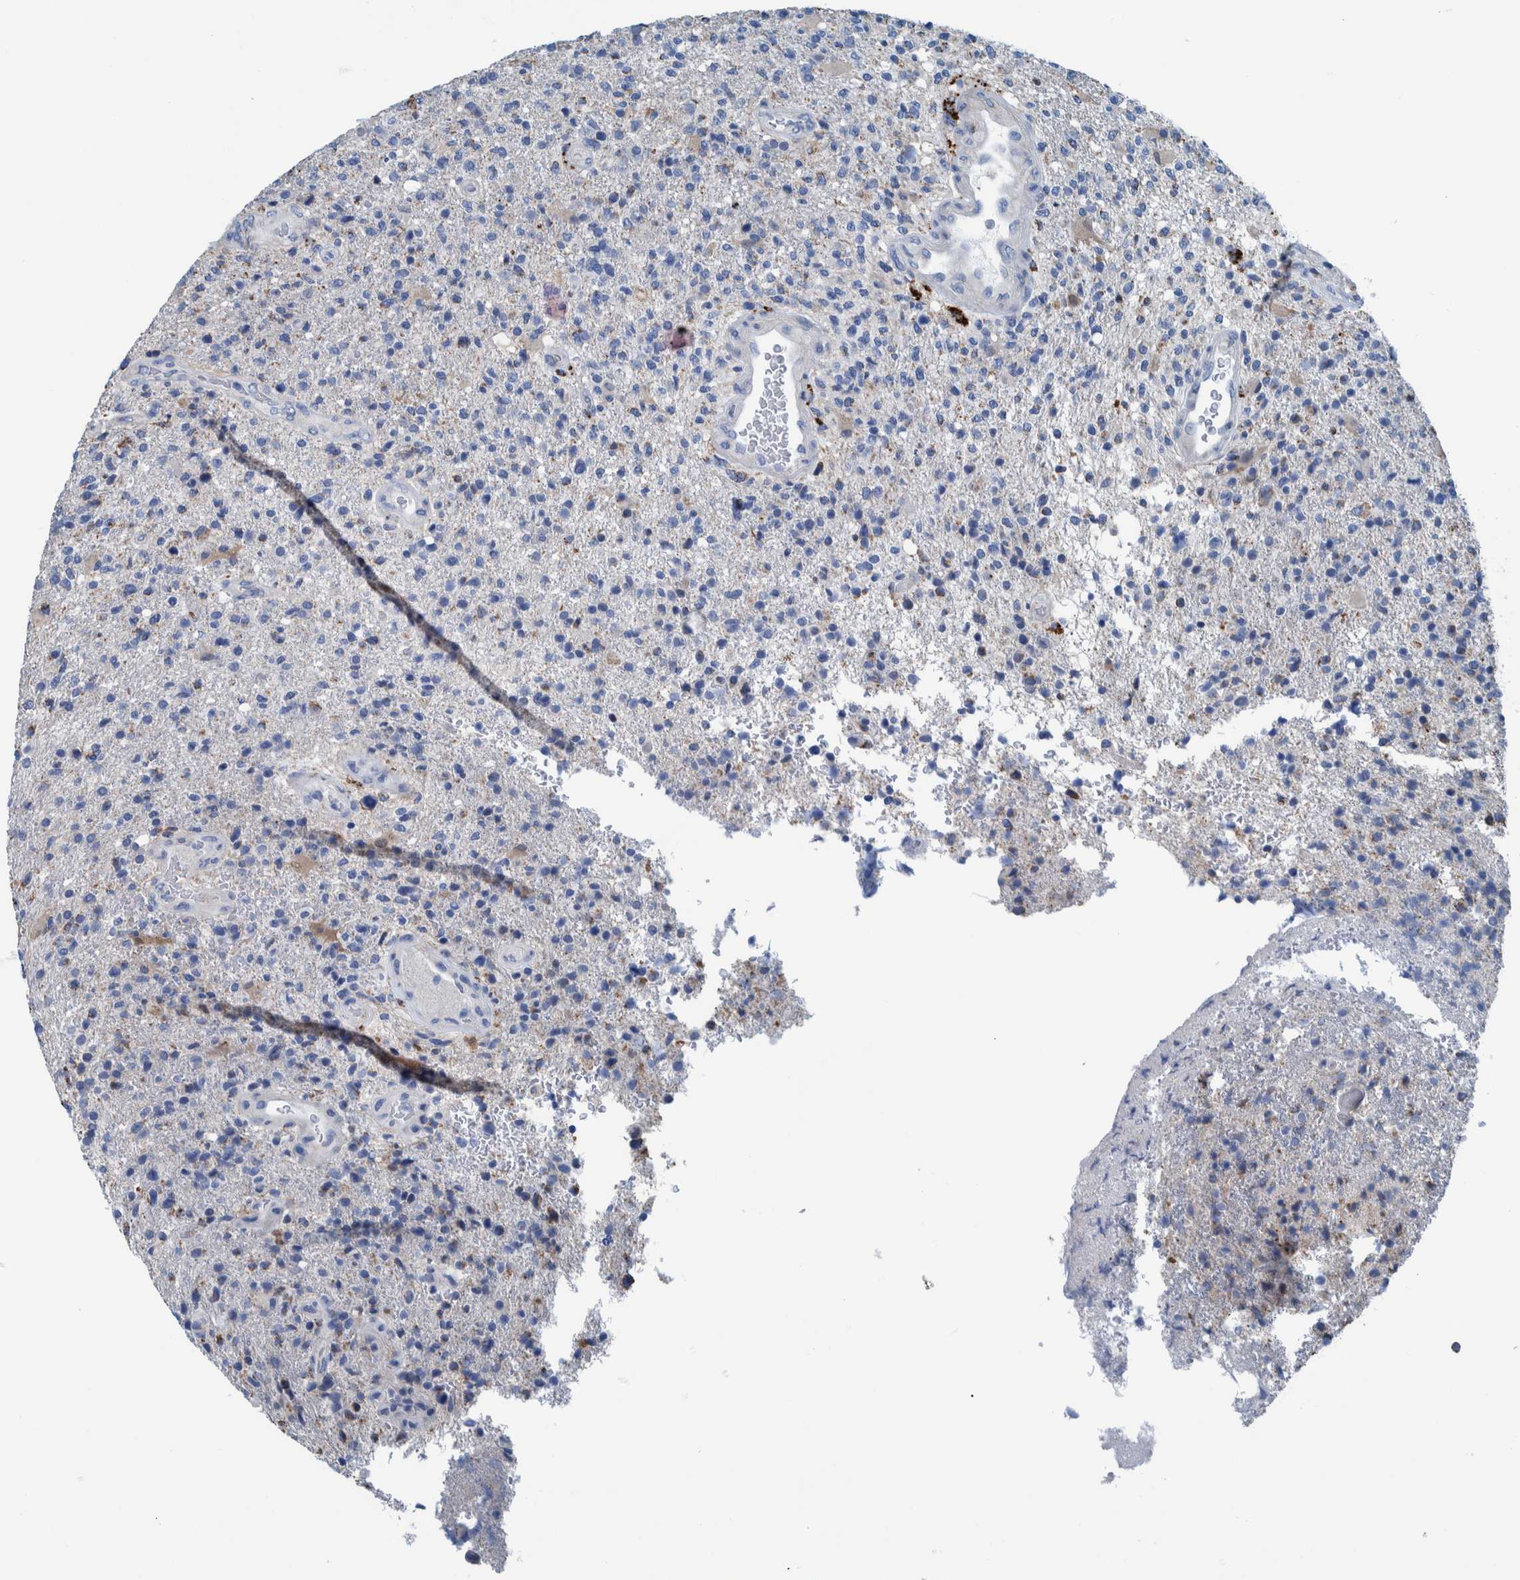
{"staining": {"intensity": "negative", "quantity": "none", "location": "none"}, "tissue": "glioma", "cell_type": "Tumor cells", "image_type": "cancer", "snomed": [{"axis": "morphology", "description": "Glioma, malignant, High grade"}, {"axis": "topography", "description": "Brain"}], "caption": "DAB (3,3'-diaminobenzidine) immunohistochemical staining of human glioma shows no significant positivity in tumor cells.", "gene": "IDO1", "patient": {"sex": "male", "age": 72}}